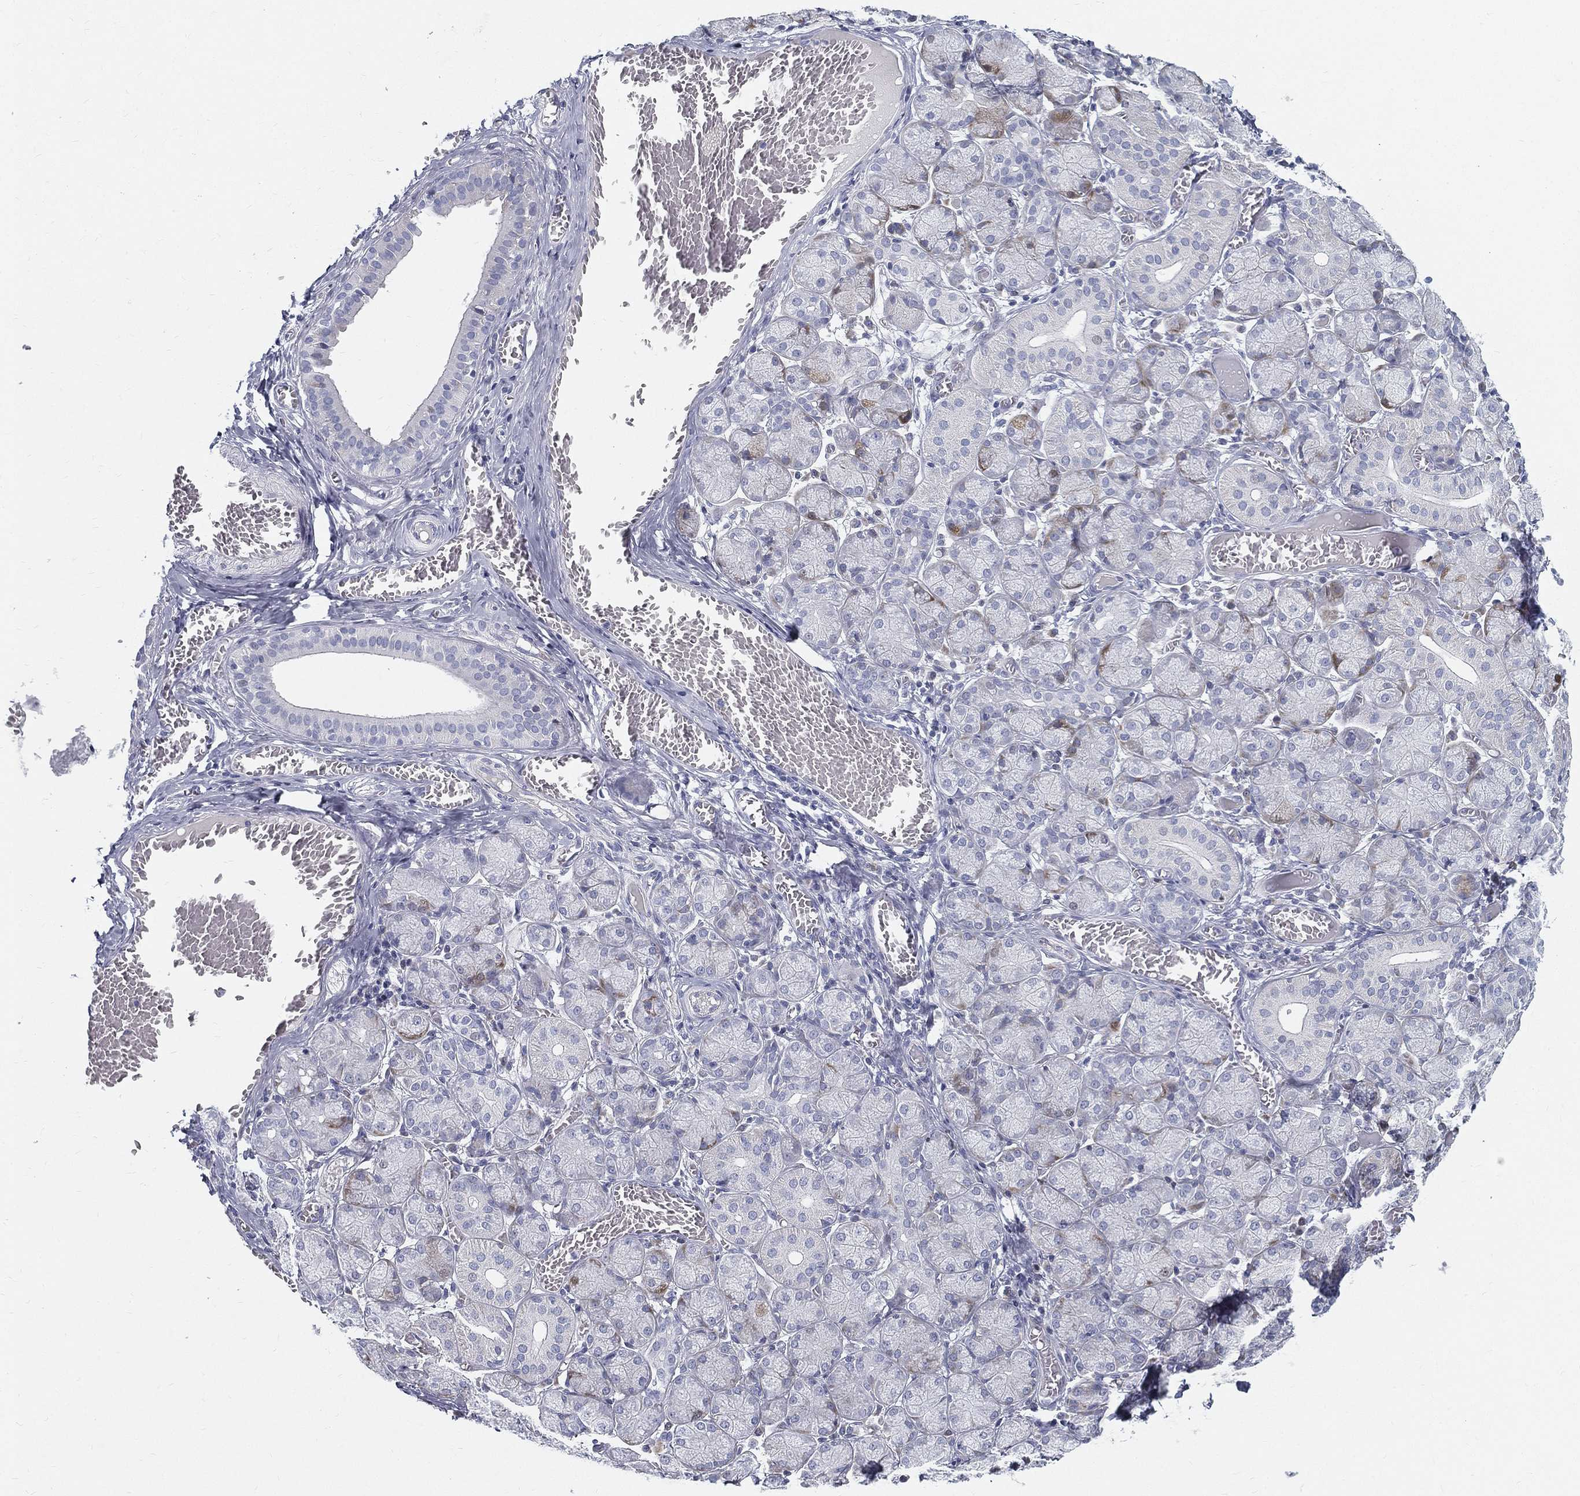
{"staining": {"intensity": "weak", "quantity": "<25%", "location": "cytoplasmic/membranous"}, "tissue": "salivary gland", "cell_type": "Glandular cells", "image_type": "normal", "snomed": [{"axis": "morphology", "description": "Normal tissue, NOS"}, {"axis": "topography", "description": "Salivary gland"}, {"axis": "topography", "description": "Peripheral nerve tissue"}], "caption": "Immunohistochemical staining of unremarkable salivary gland reveals no significant expression in glandular cells.", "gene": "SPPL2C", "patient": {"sex": "female", "age": 24}}